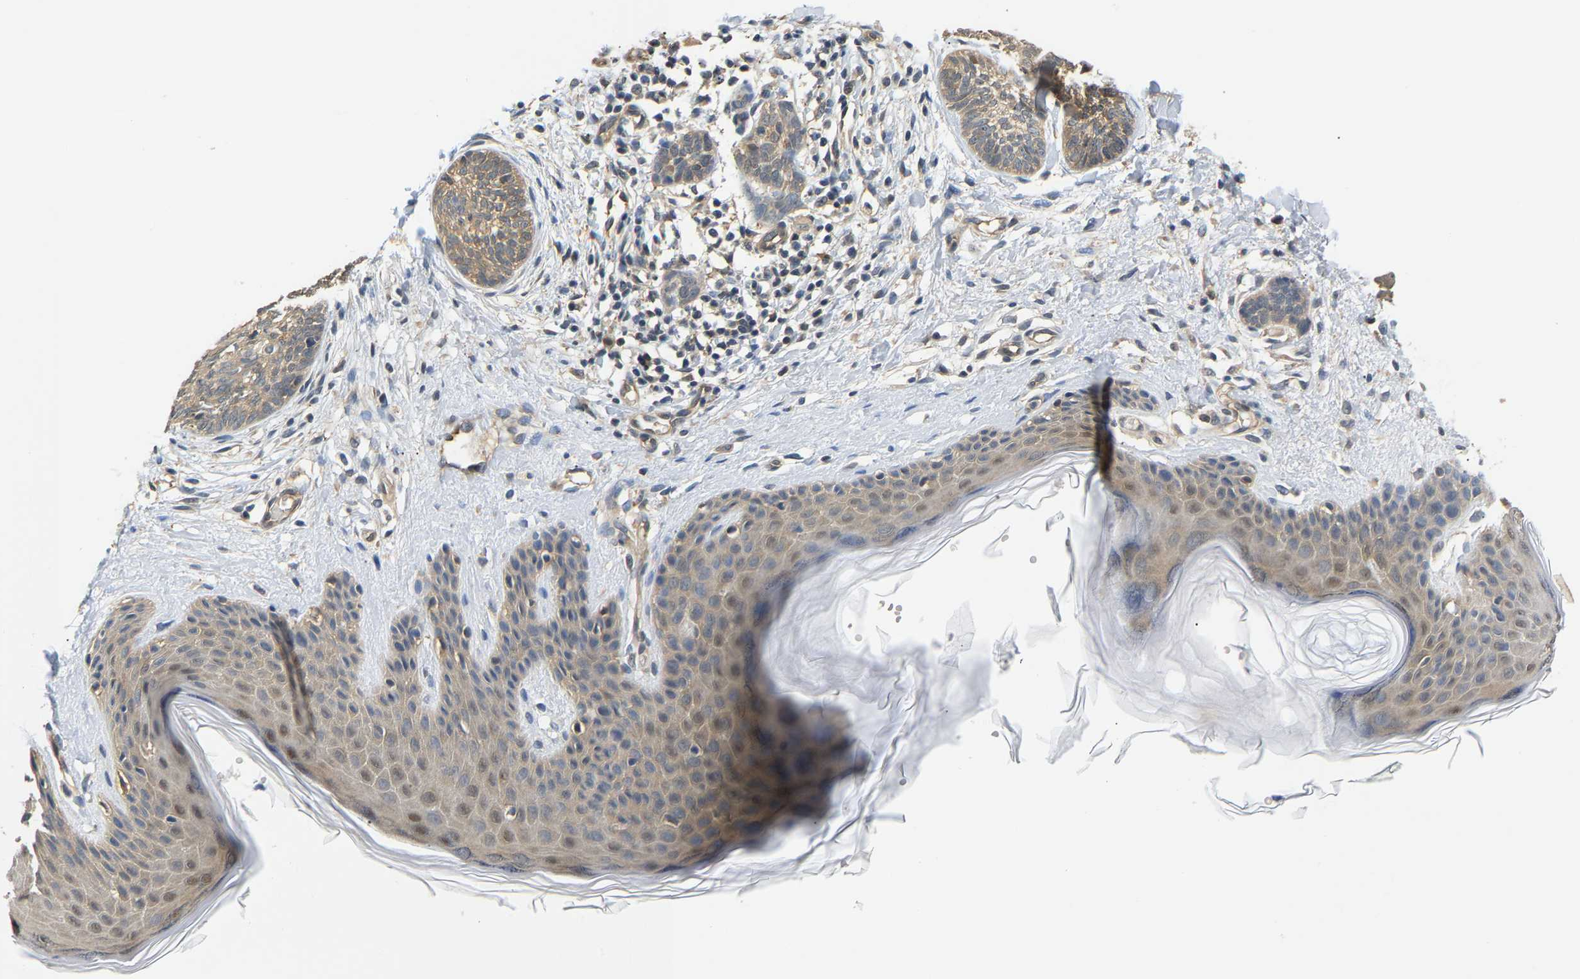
{"staining": {"intensity": "weak", "quantity": ">75%", "location": "cytoplasmic/membranous"}, "tissue": "skin cancer", "cell_type": "Tumor cells", "image_type": "cancer", "snomed": [{"axis": "morphology", "description": "Basal cell carcinoma"}, {"axis": "topography", "description": "Skin"}], "caption": "The photomicrograph exhibits a brown stain indicating the presence of a protein in the cytoplasmic/membranous of tumor cells in skin cancer (basal cell carcinoma).", "gene": "ARHGEF12", "patient": {"sex": "female", "age": 59}}